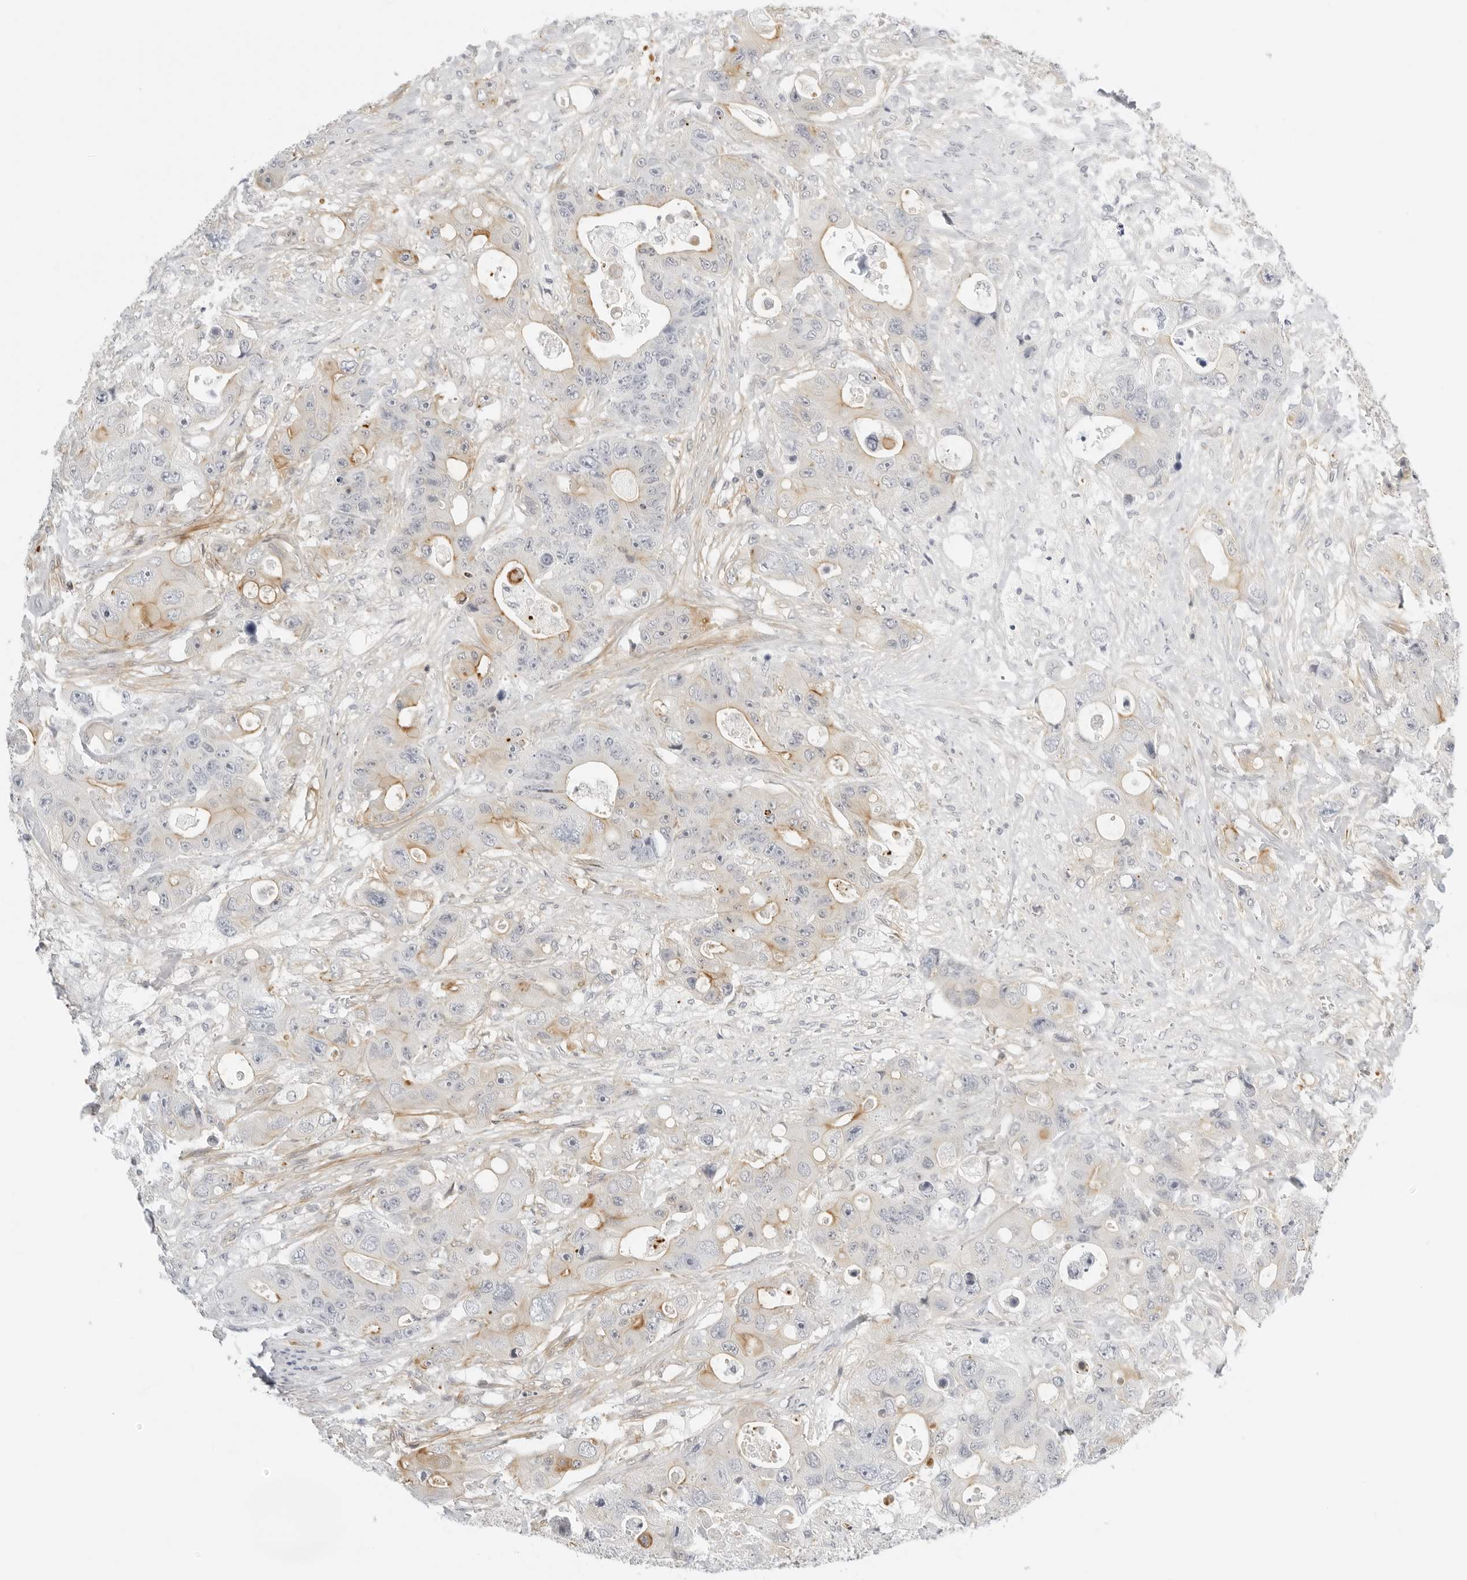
{"staining": {"intensity": "moderate", "quantity": "<25%", "location": "cytoplasmic/membranous"}, "tissue": "colorectal cancer", "cell_type": "Tumor cells", "image_type": "cancer", "snomed": [{"axis": "morphology", "description": "Adenocarcinoma, NOS"}, {"axis": "topography", "description": "Colon"}], "caption": "Approximately <25% of tumor cells in human colorectal cancer (adenocarcinoma) show moderate cytoplasmic/membranous protein positivity as visualized by brown immunohistochemical staining.", "gene": "OSCP1", "patient": {"sex": "female", "age": 46}}